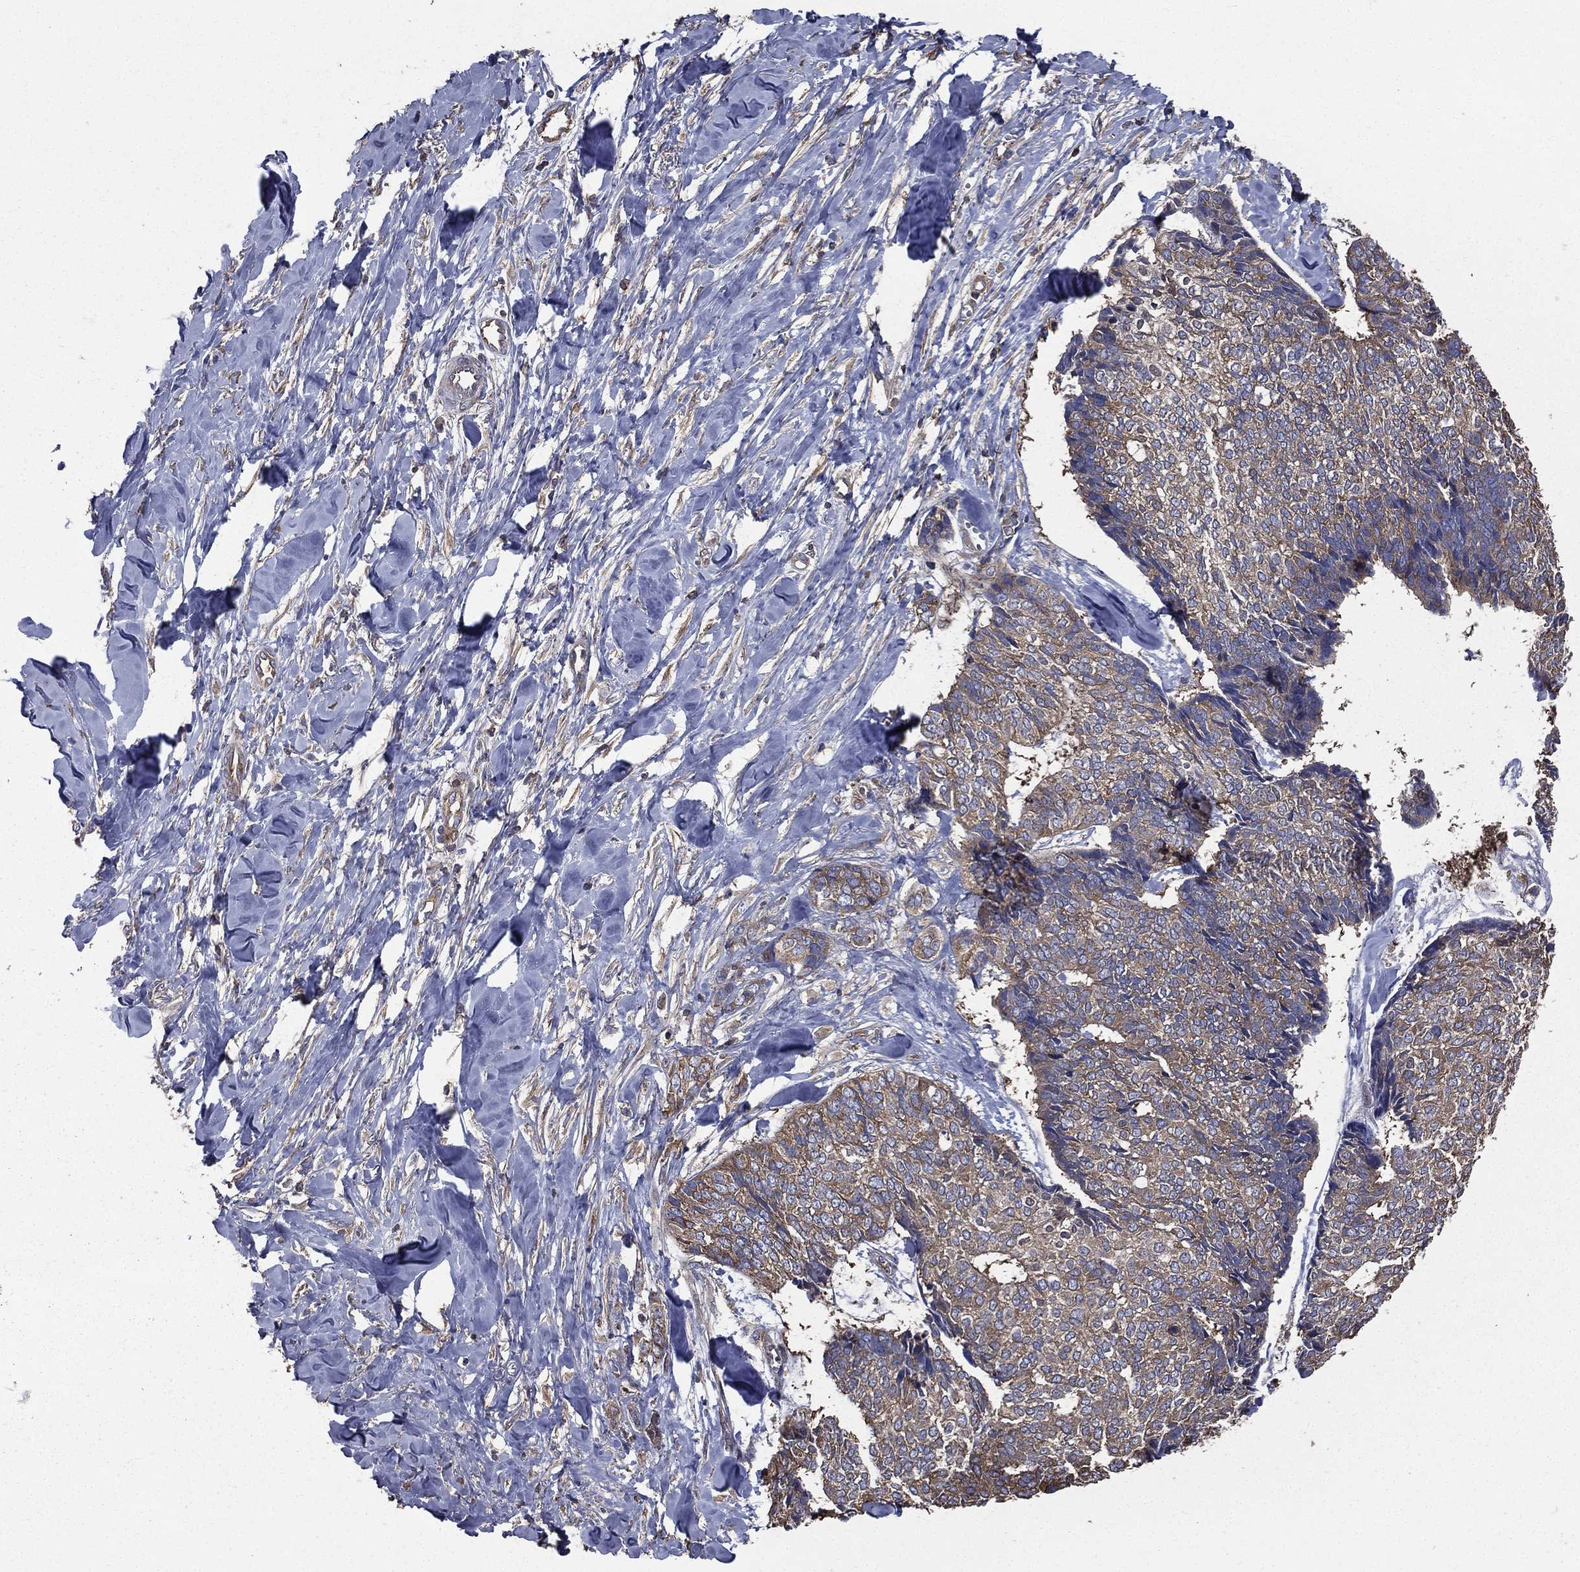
{"staining": {"intensity": "weak", "quantity": "25%-75%", "location": "cytoplasmic/membranous"}, "tissue": "skin cancer", "cell_type": "Tumor cells", "image_type": "cancer", "snomed": [{"axis": "morphology", "description": "Basal cell carcinoma"}, {"axis": "topography", "description": "Skin"}], "caption": "Skin basal cell carcinoma stained with a brown dye reveals weak cytoplasmic/membranous positive staining in approximately 25%-75% of tumor cells.", "gene": "SARS1", "patient": {"sex": "male", "age": 86}}